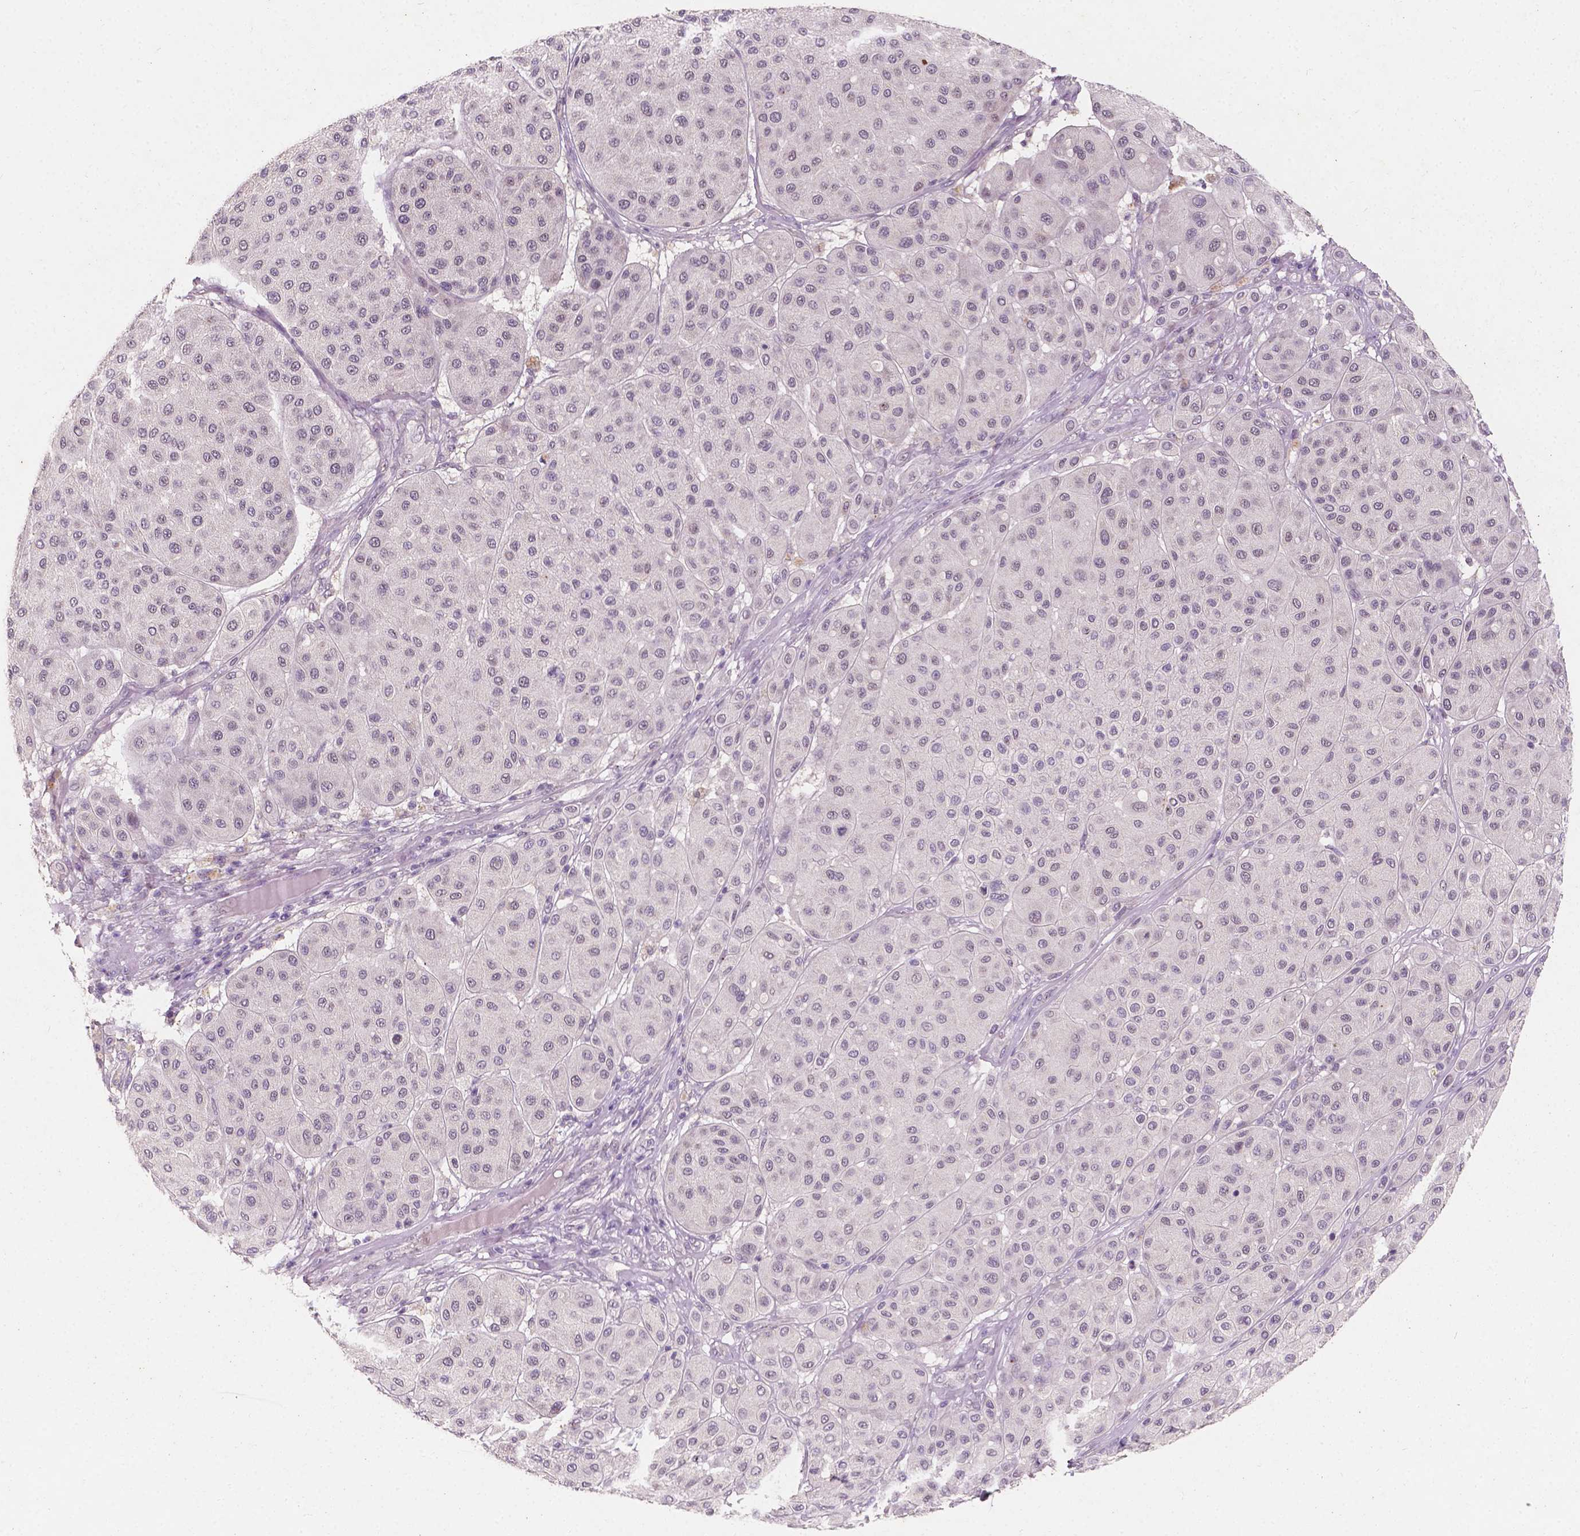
{"staining": {"intensity": "negative", "quantity": "none", "location": "none"}, "tissue": "melanoma", "cell_type": "Tumor cells", "image_type": "cancer", "snomed": [{"axis": "morphology", "description": "Malignant melanoma, Metastatic site"}, {"axis": "topography", "description": "Smooth muscle"}], "caption": "Micrograph shows no significant protein positivity in tumor cells of melanoma.", "gene": "TAL1", "patient": {"sex": "male", "age": 41}}